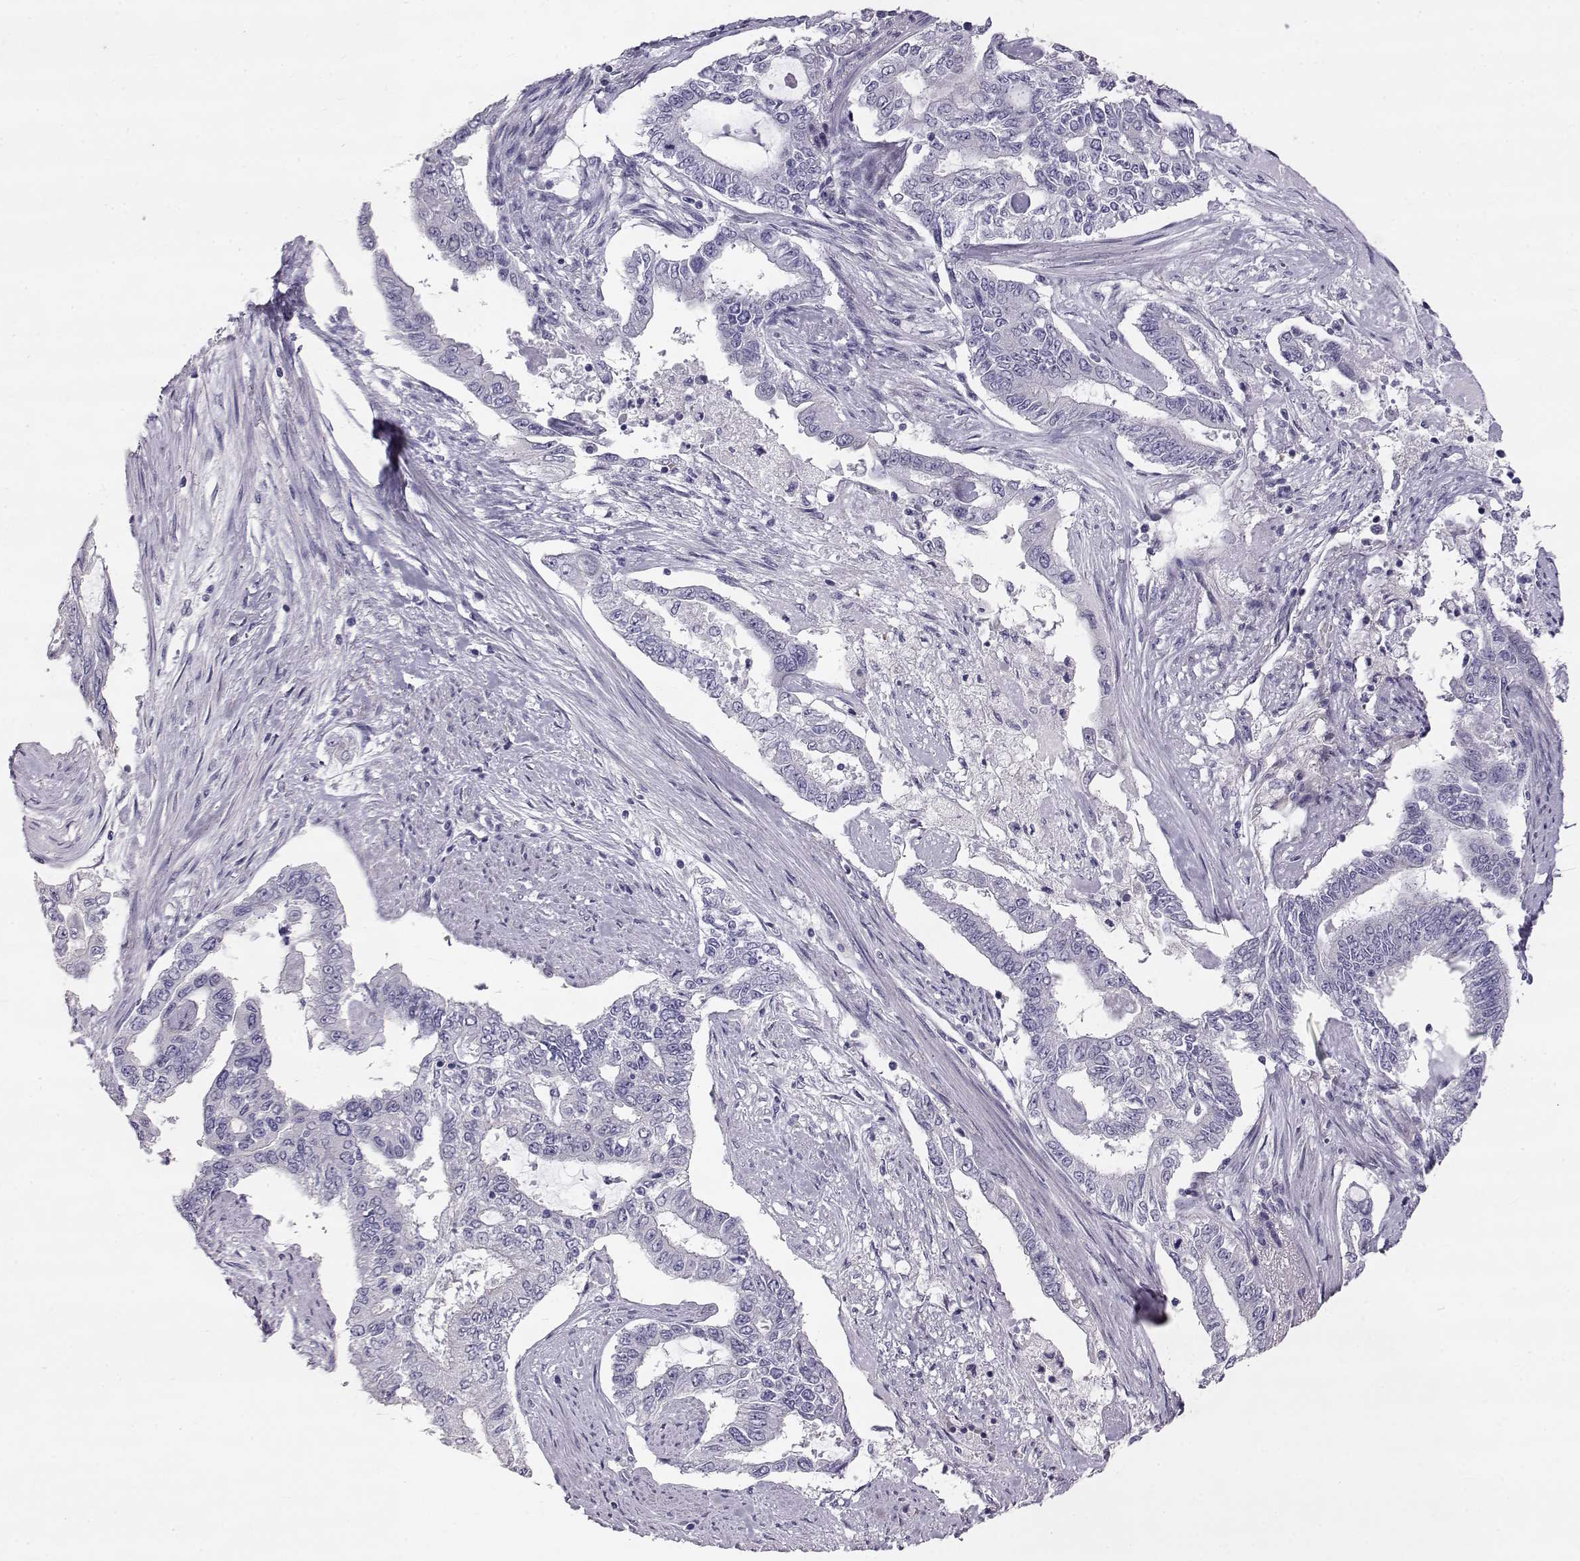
{"staining": {"intensity": "negative", "quantity": "none", "location": "none"}, "tissue": "endometrial cancer", "cell_type": "Tumor cells", "image_type": "cancer", "snomed": [{"axis": "morphology", "description": "Adenocarcinoma, NOS"}, {"axis": "topography", "description": "Uterus"}], "caption": "IHC photomicrograph of endometrial cancer (adenocarcinoma) stained for a protein (brown), which exhibits no positivity in tumor cells.", "gene": "RD3", "patient": {"sex": "female", "age": 59}}